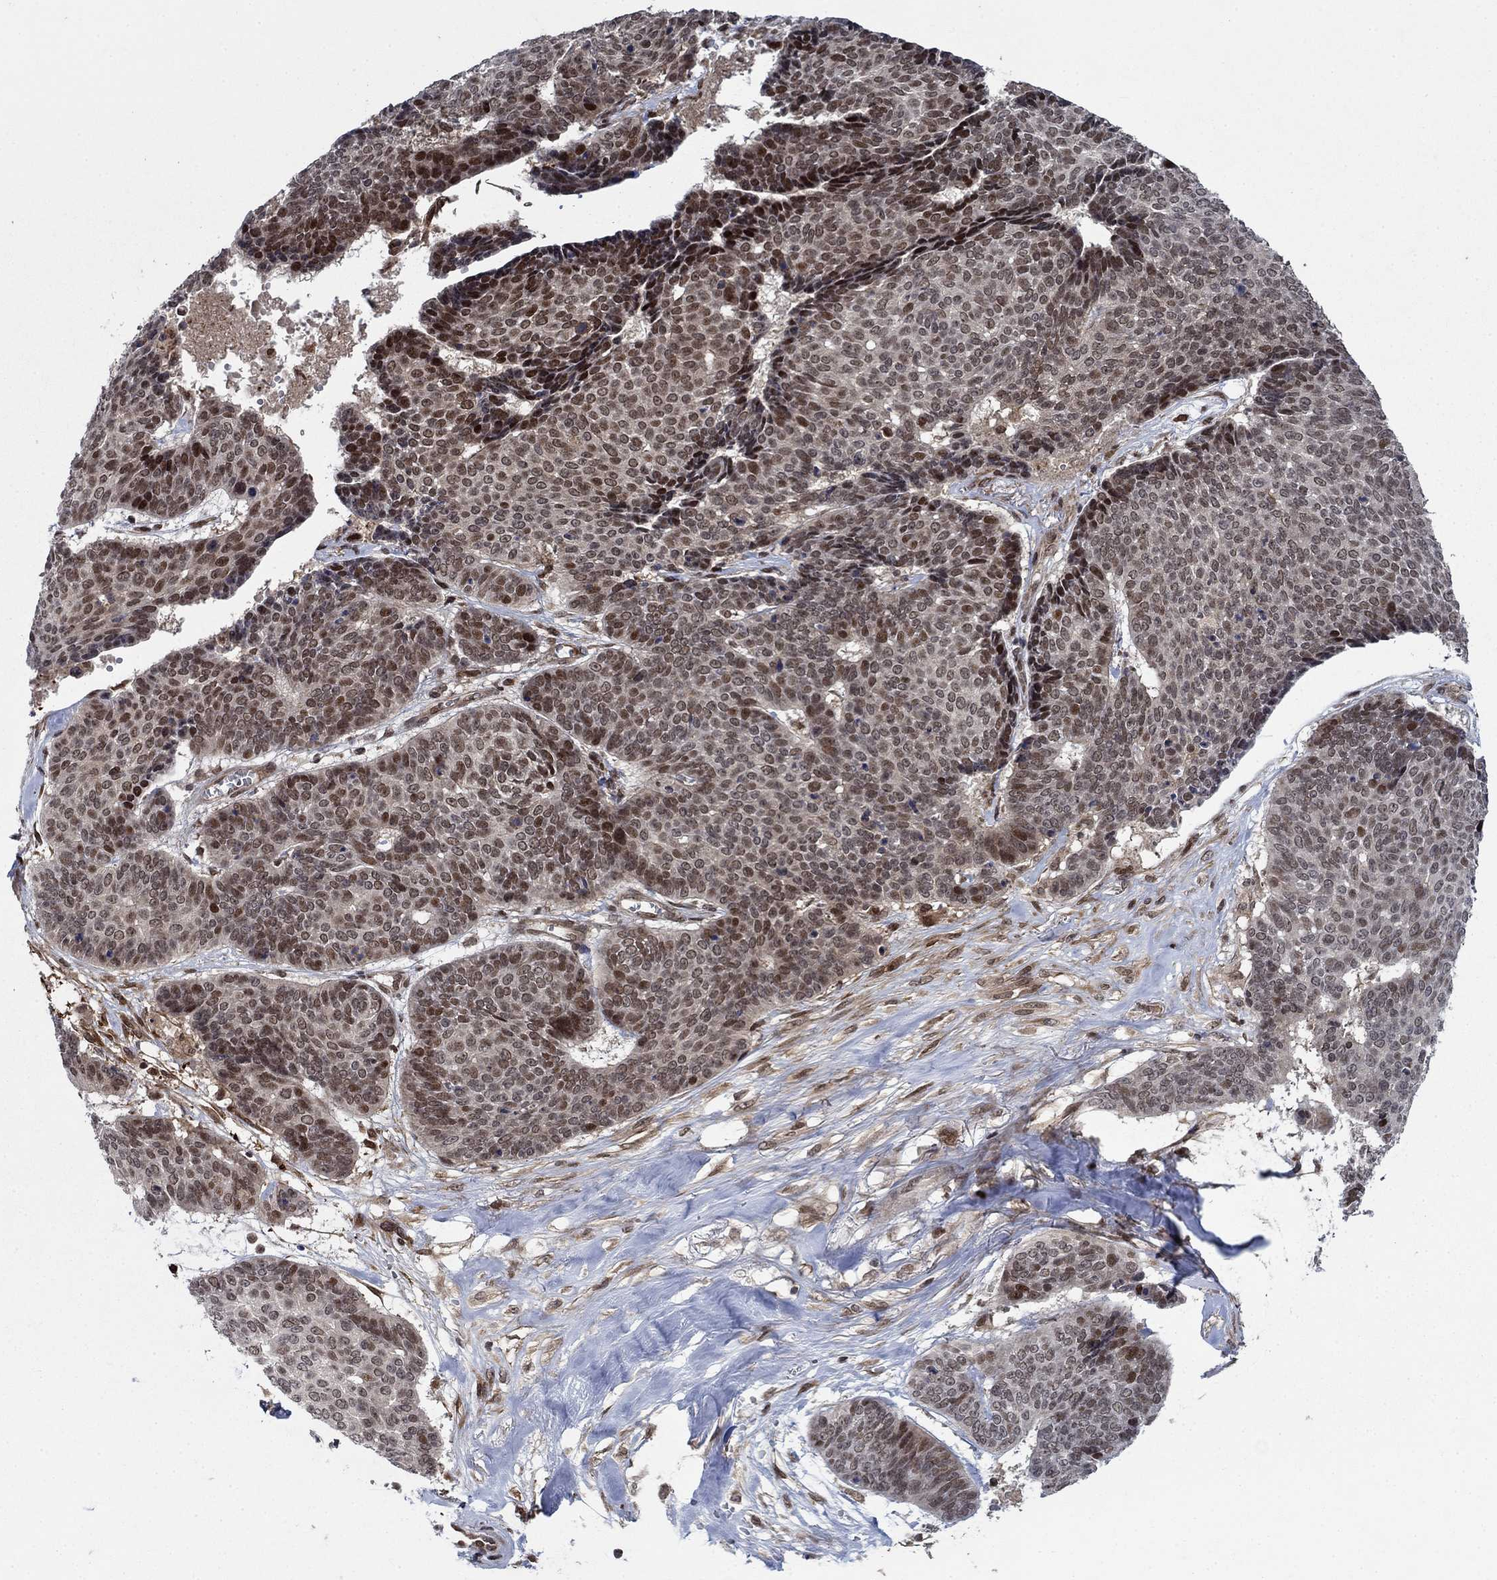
{"staining": {"intensity": "strong", "quantity": "<25%", "location": "nuclear"}, "tissue": "skin cancer", "cell_type": "Tumor cells", "image_type": "cancer", "snomed": [{"axis": "morphology", "description": "Basal cell carcinoma"}, {"axis": "topography", "description": "Skin"}], "caption": "Immunohistochemistry (IHC) staining of skin basal cell carcinoma, which demonstrates medium levels of strong nuclear positivity in about <25% of tumor cells indicating strong nuclear protein staining. The staining was performed using DAB (brown) for protein detection and nuclei were counterstained in hematoxylin (blue).", "gene": "PRICKLE4", "patient": {"sex": "male", "age": 86}}